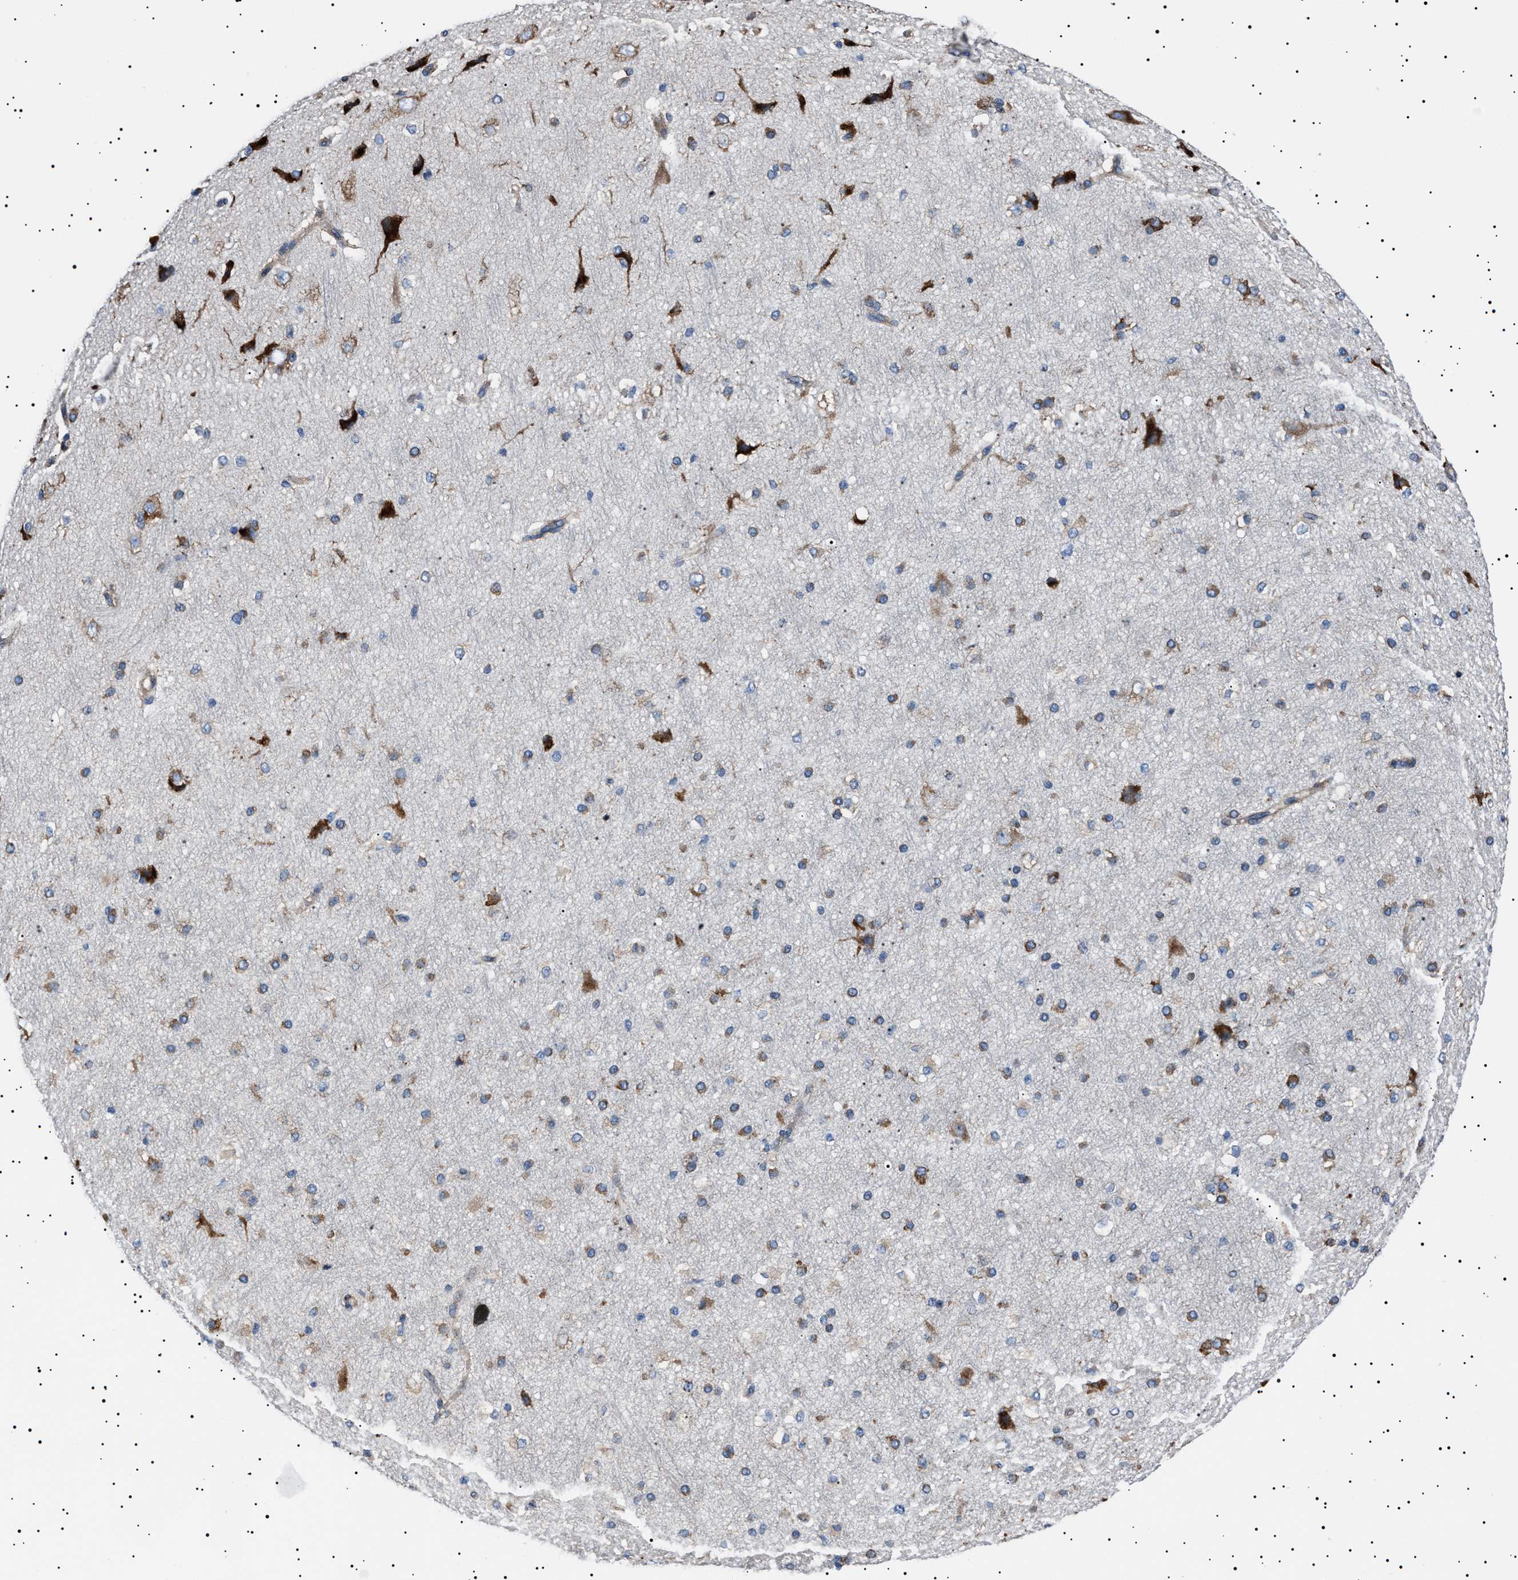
{"staining": {"intensity": "moderate", "quantity": "25%-75%", "location": "cytoplasmic/membranous"}, "tissue": "cerebral cortex", "cell_type": "Endothelial cells", "image_type": "normal", "snomed": [{"axis": "morphology", "description": "Normal tissue, NOS"}, {"axis": "morphology", "description": "Developmental malformation"}, {"axis": "topography", "description": "Cerebral cortex"}], "caption": "Protein expression analysis of benign human cerebral cortex reveals moderate cytoplasmic/membranous positivity in approximately 25%-75% of endothelial cells.", "gene": "TOP1MT", "patient": {"sex": "female", "age": 30}}